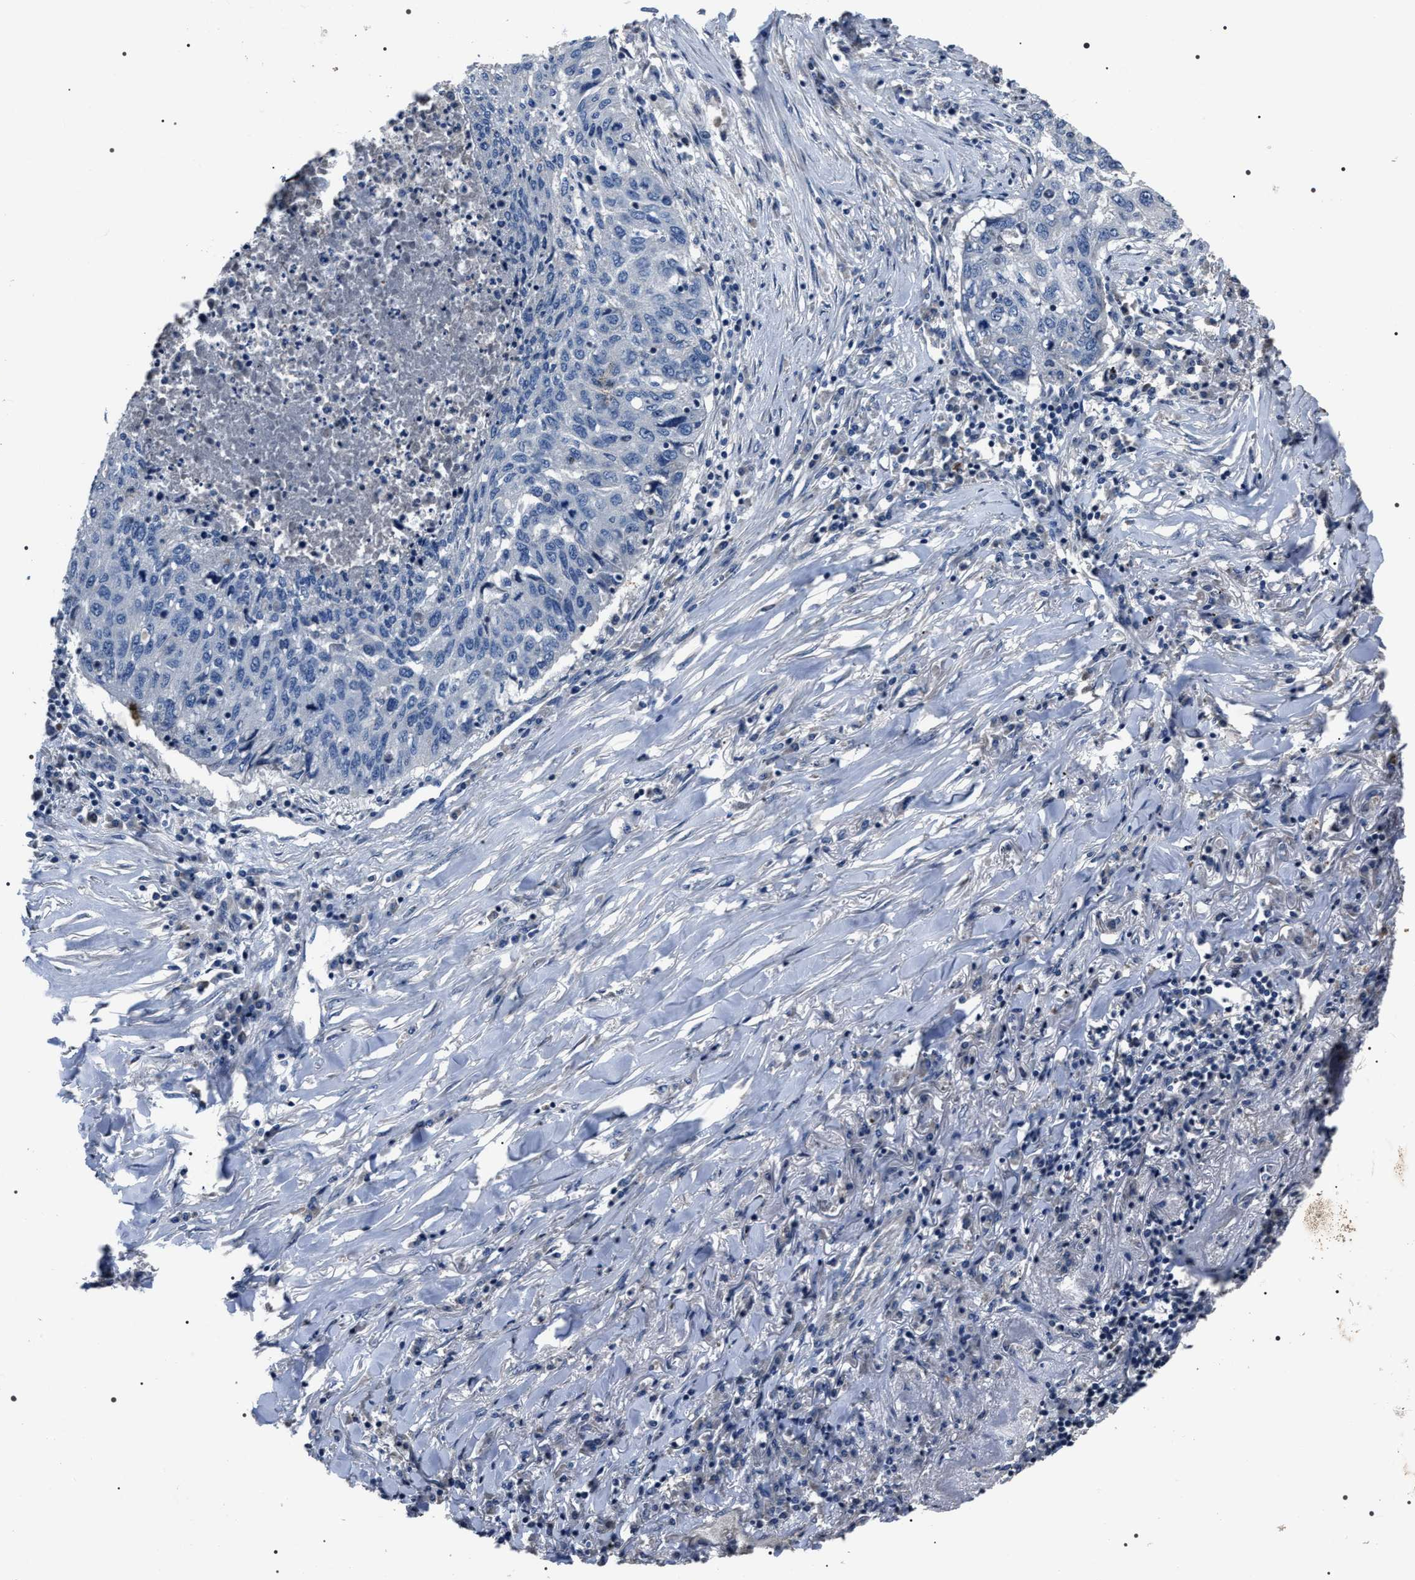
{"staining": {"intensity": "negative", "quantity": "none", "location": "none"}, "tissue": "lung cancer", "cell_type": "Tumor cells", "image_type": "cancer", "snomed": [{"axis": "morphology", "description": "Squamous cell carcinoma, NOS"}, {"axis": "topography", "description": "Lung"}], "caption": "An immunohistochemistry (IHC) image of lung cancer (squamous cell carcinoma) is shown. There is no staining in tumor cells of lung cancer (squamous cell carcinoma).", "gene": "TRIM54", "patient": {"sex": "female", "age": 63}}